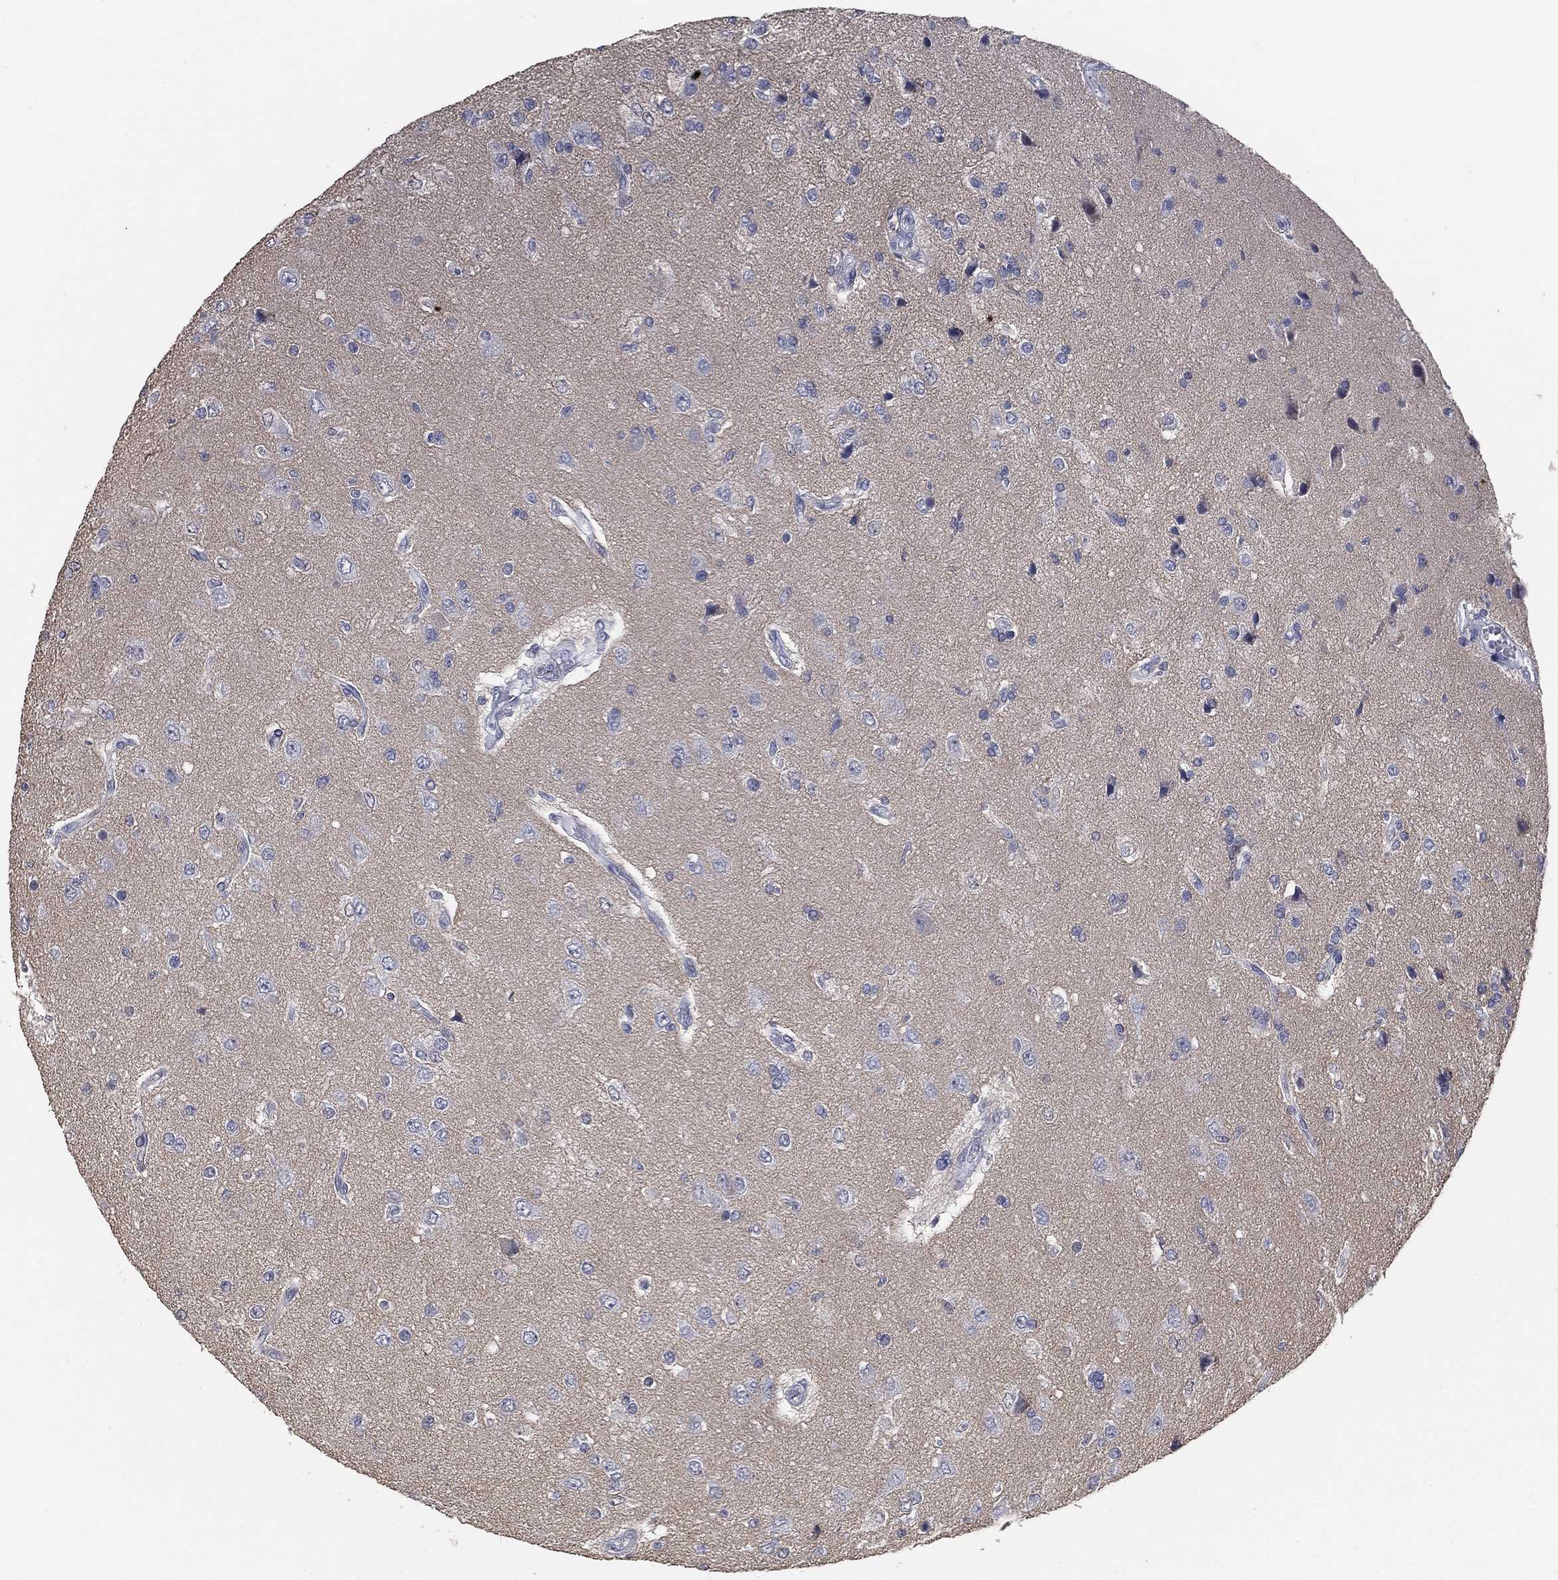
{"staining": {"intensity": "negative", "quantity": "none", "location": "none"}, "tissue": "glioma", "cell_type": "Tumor cells", "image_type": "cancer", "snomed": [{"axis": "morphology", "description": "Glioma, malignant, High grade"}, {"axis": "topography", "description": "Brain"}], "caption": "Glioma was stained to show a protein in brown. There is no significant staining in tumor cells.", "gene": "DSG1", "patient": {"sex": "male", "age": 56}}